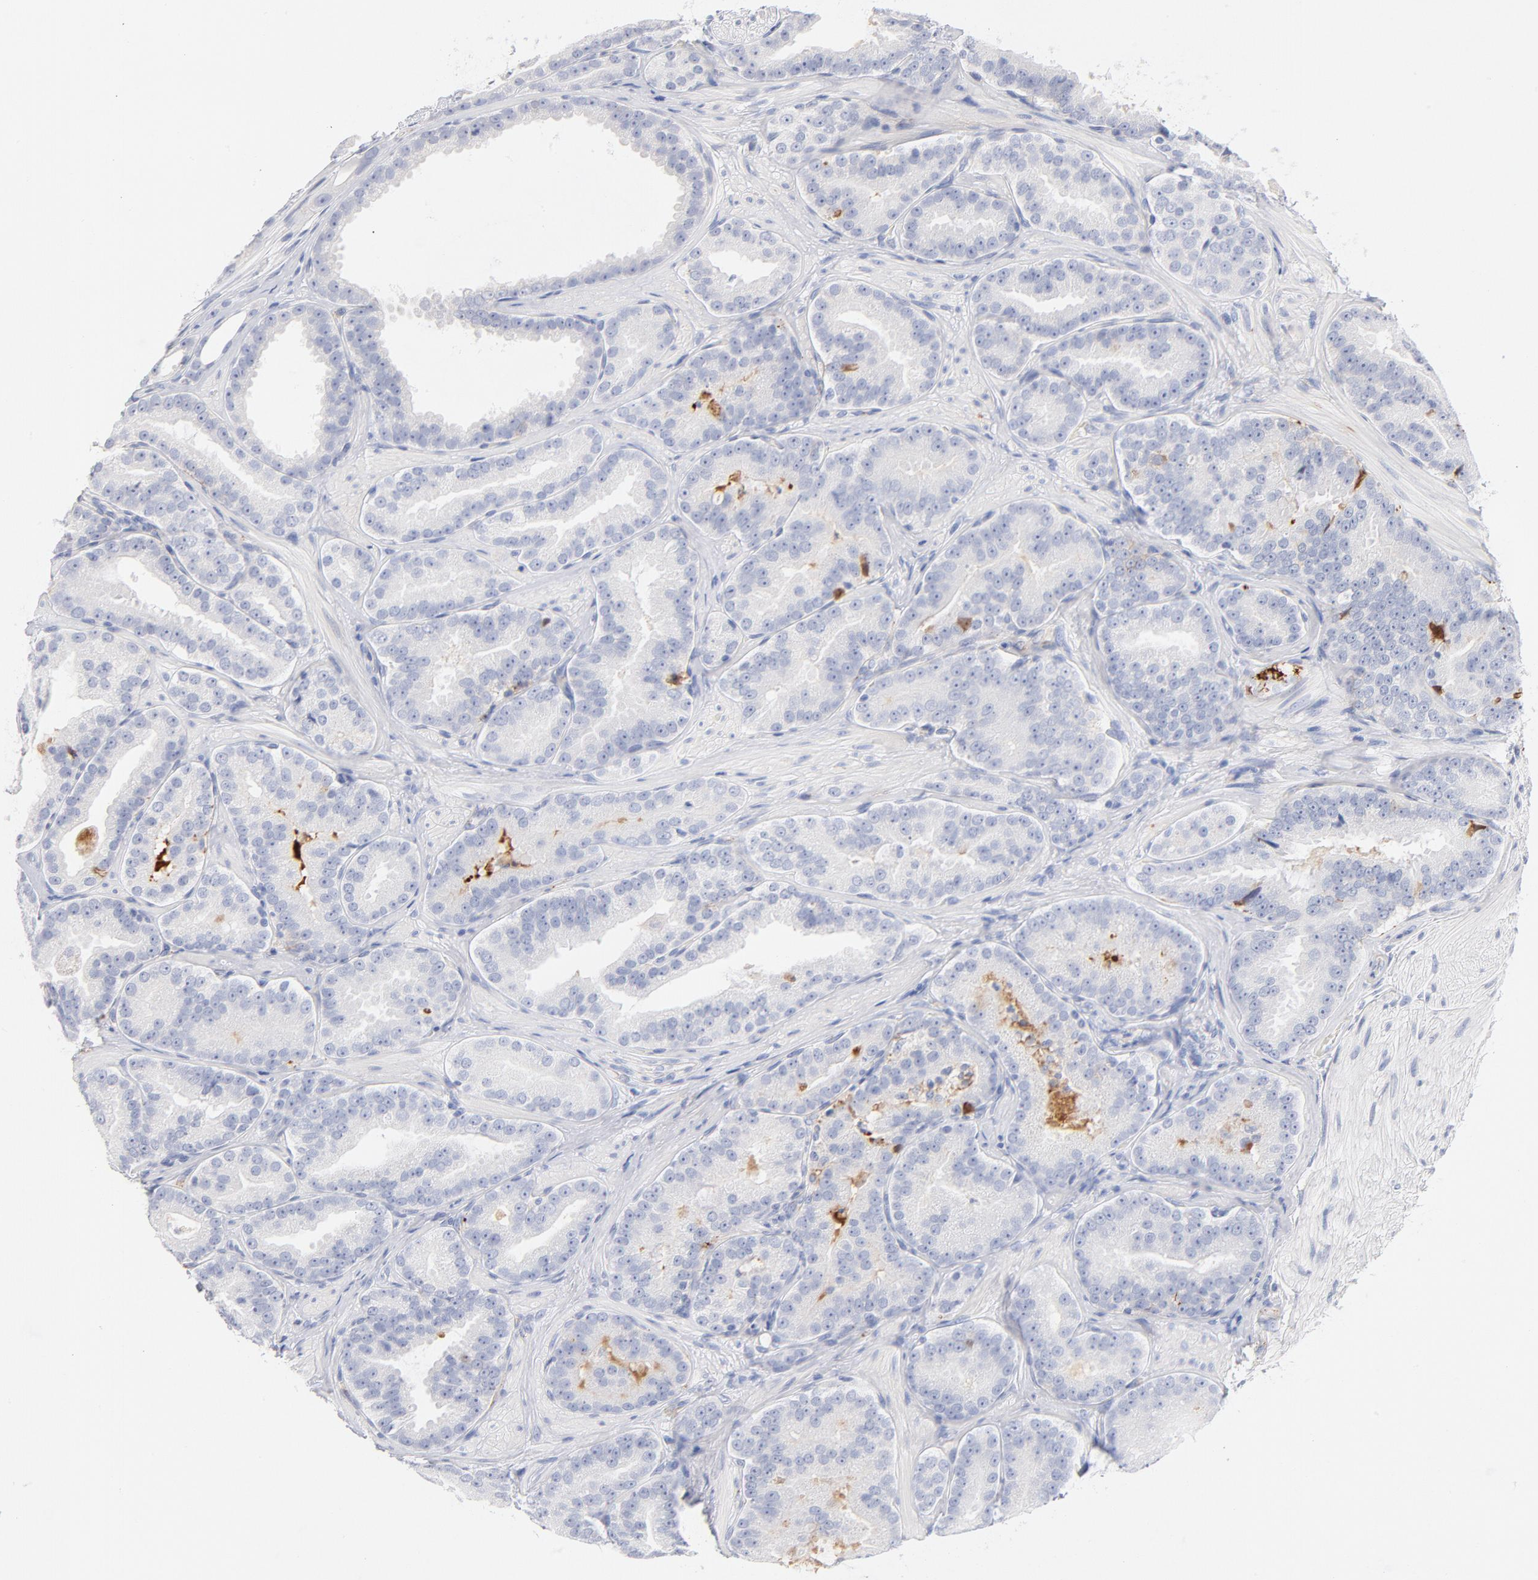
{"staining": {"intensity": "negative", "quantity": "none", "location": "none"}, "tissue": "prostate cancer", "cell_type": "Tumor cells", "image_type": "cancer", "snomed": [{"axis": "morphology", "description": "Adenocarcinoma, Low grade"}, {"axis": "topography", "description": "Prostate"}], "caption": "A histopathology image of human prostate low-grade adenocarcinoma is negative for staining in tumor cells.", "gene": "PLAT", "patient": {"sex": "male", "age": 59}}